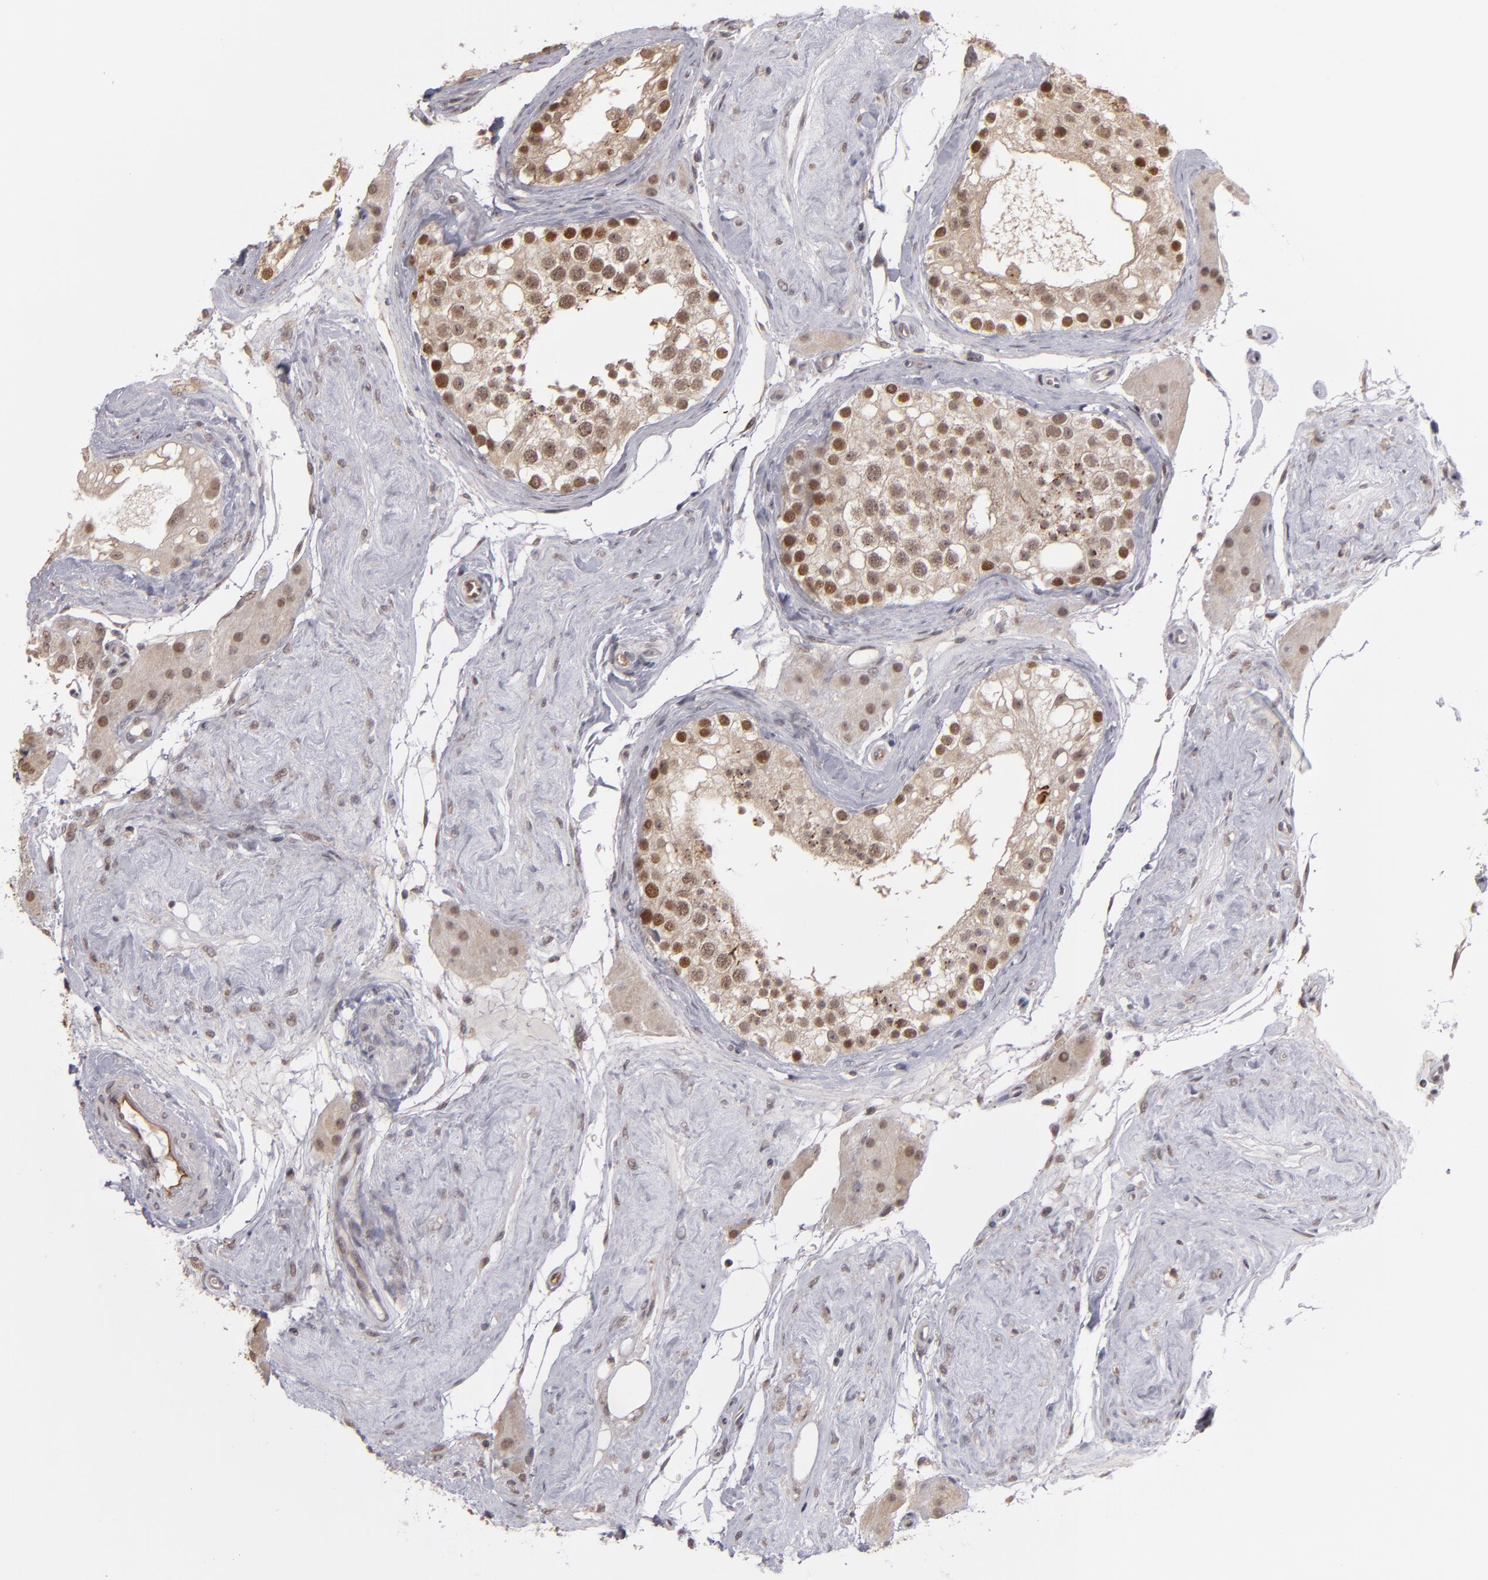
{"staining": {"intensity": "moderate", "quantity": ">75%", "location": "cytoplasmic/membranous,nuclear"}, "tissue": "testis", "cell_type": "Cells in seminiferous ducts", "image_type": "normal", "snomed": [{"axis": "morphology", "description": "Normal tissue, NOS"}, {"axis": "topography", "description": "Testis"}], "caption": "This histopathology image reveals IHC staining of unremarkable testis, with medium moderate cytoplasmic/membranous,nuclear staining in about >75% of cells in seminiferous ducts.", "gene": "ZNF75A", "patient": {"sex": "male", "age": 68}}